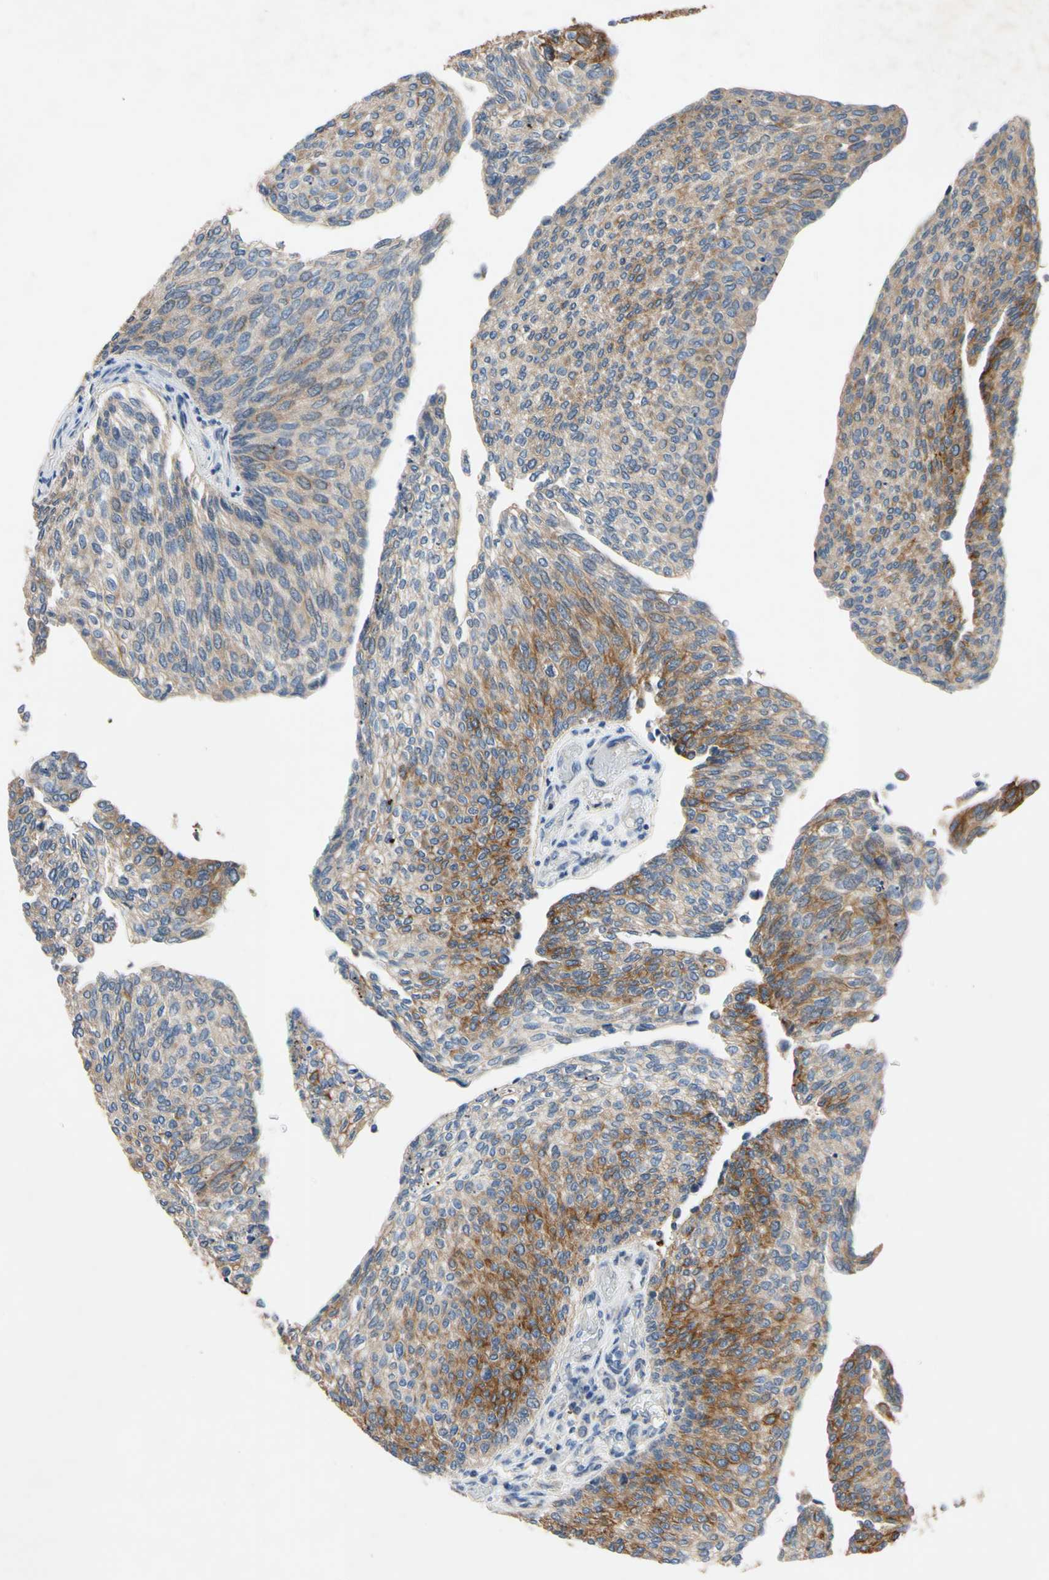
{"staining": {"intensity": "moderate", "quantity": "<25%", "location": "cytoplasmic/membranous"}, "tissue": "urothelial cancer", "cell_type": "Tumor cells", "image_type": "cancer", "snomed": [{"axis": "morphology", "description": "Urothelial carcinoma, Low grade"}, {"axis": "topography", "description": "Urinary bladder"}], "caption": "There is low levels of moderate cytoplasmic/membranous positivity in tumor cells of low-grade urothelial carcinoma, as demonstrated by immunohistochemical staining (brown color).", "gene": "PNKD", "patient": {"sex": "female", "age": 79}}